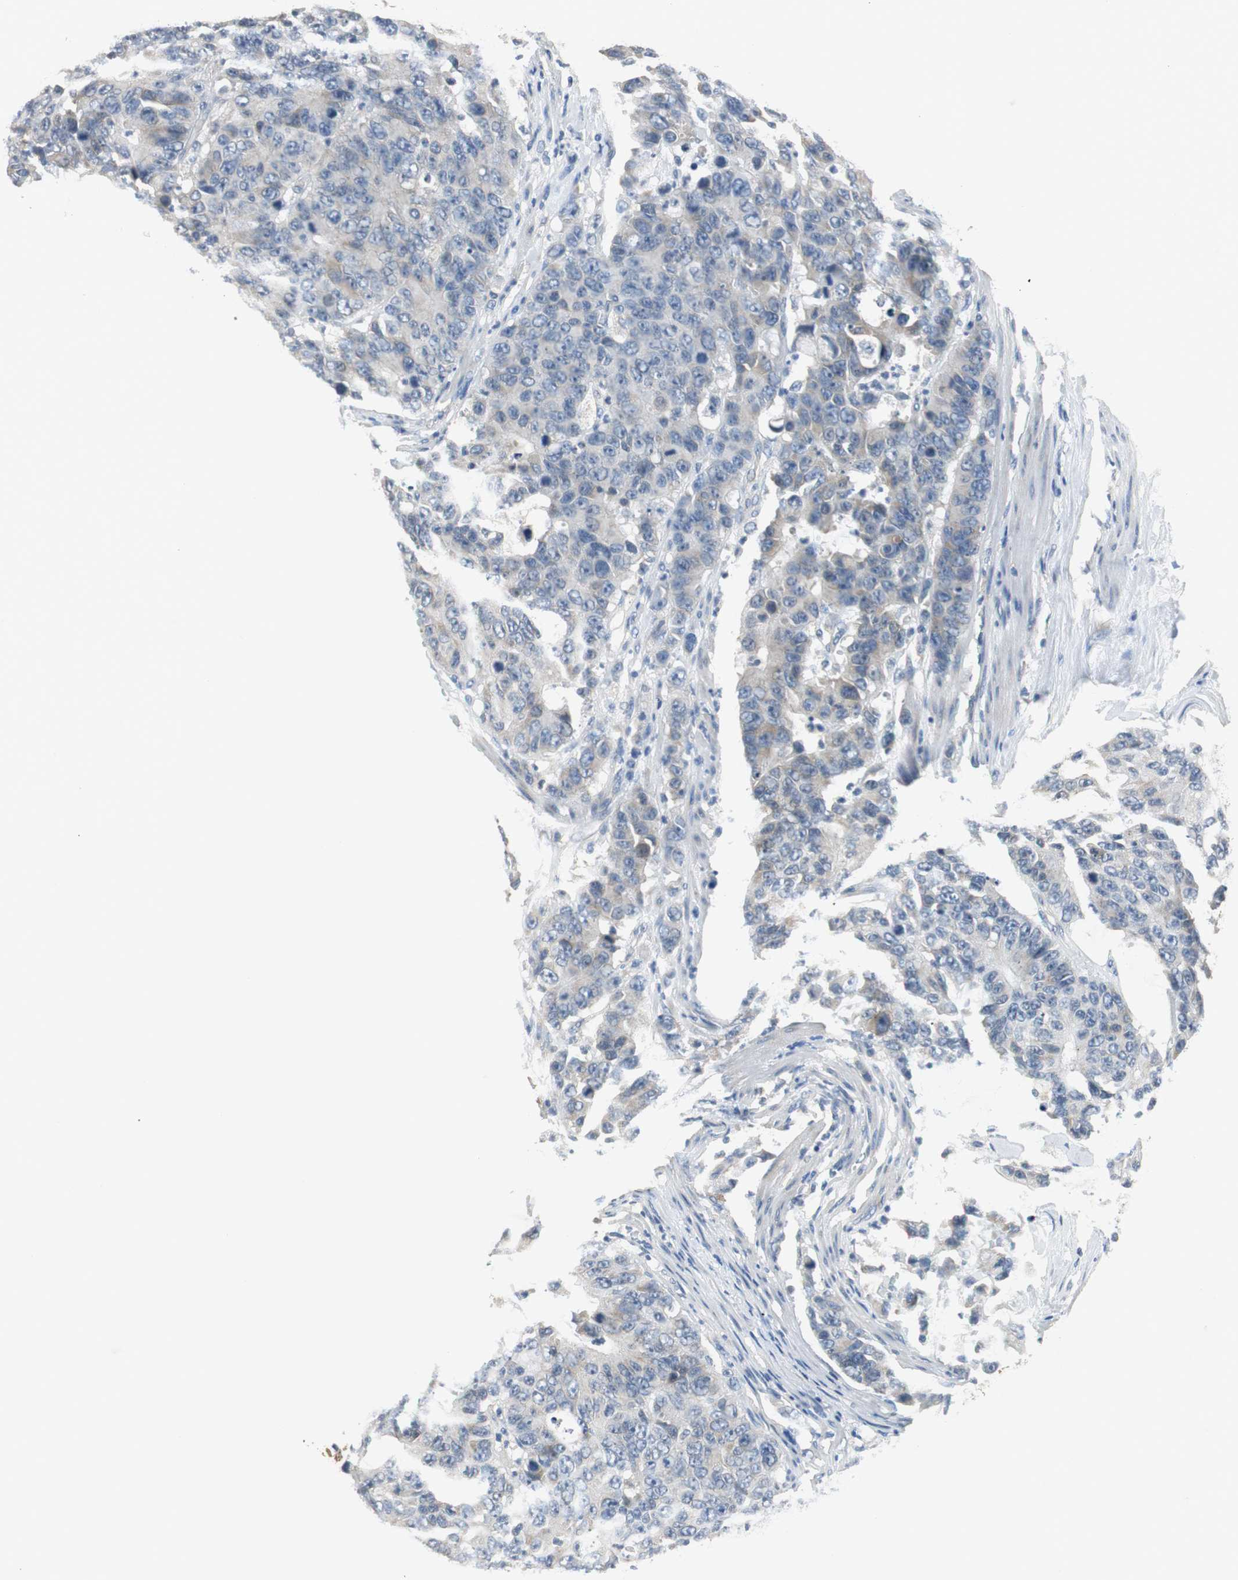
{"staining": {"intensity": "weak", "quantity": "<25%", "location": "cytoplasmic/membranous"}, "tissue": "colorectal cancer", "cell_type": "Tumor cells", "image_type": "cancer", "snomed": [{"axis": "morphology", "description": "Adenocarcinoma, NOS"}, {"axis": "topography", "description": "Colon"}], "caption": "Tumor cells show no significant protein staining in colorectal adenocarcinoma. (IHC, brightfield microscopy, high magnification).", "gene": "MTIF2", "patient": {"sex": "female", "age": 86}}